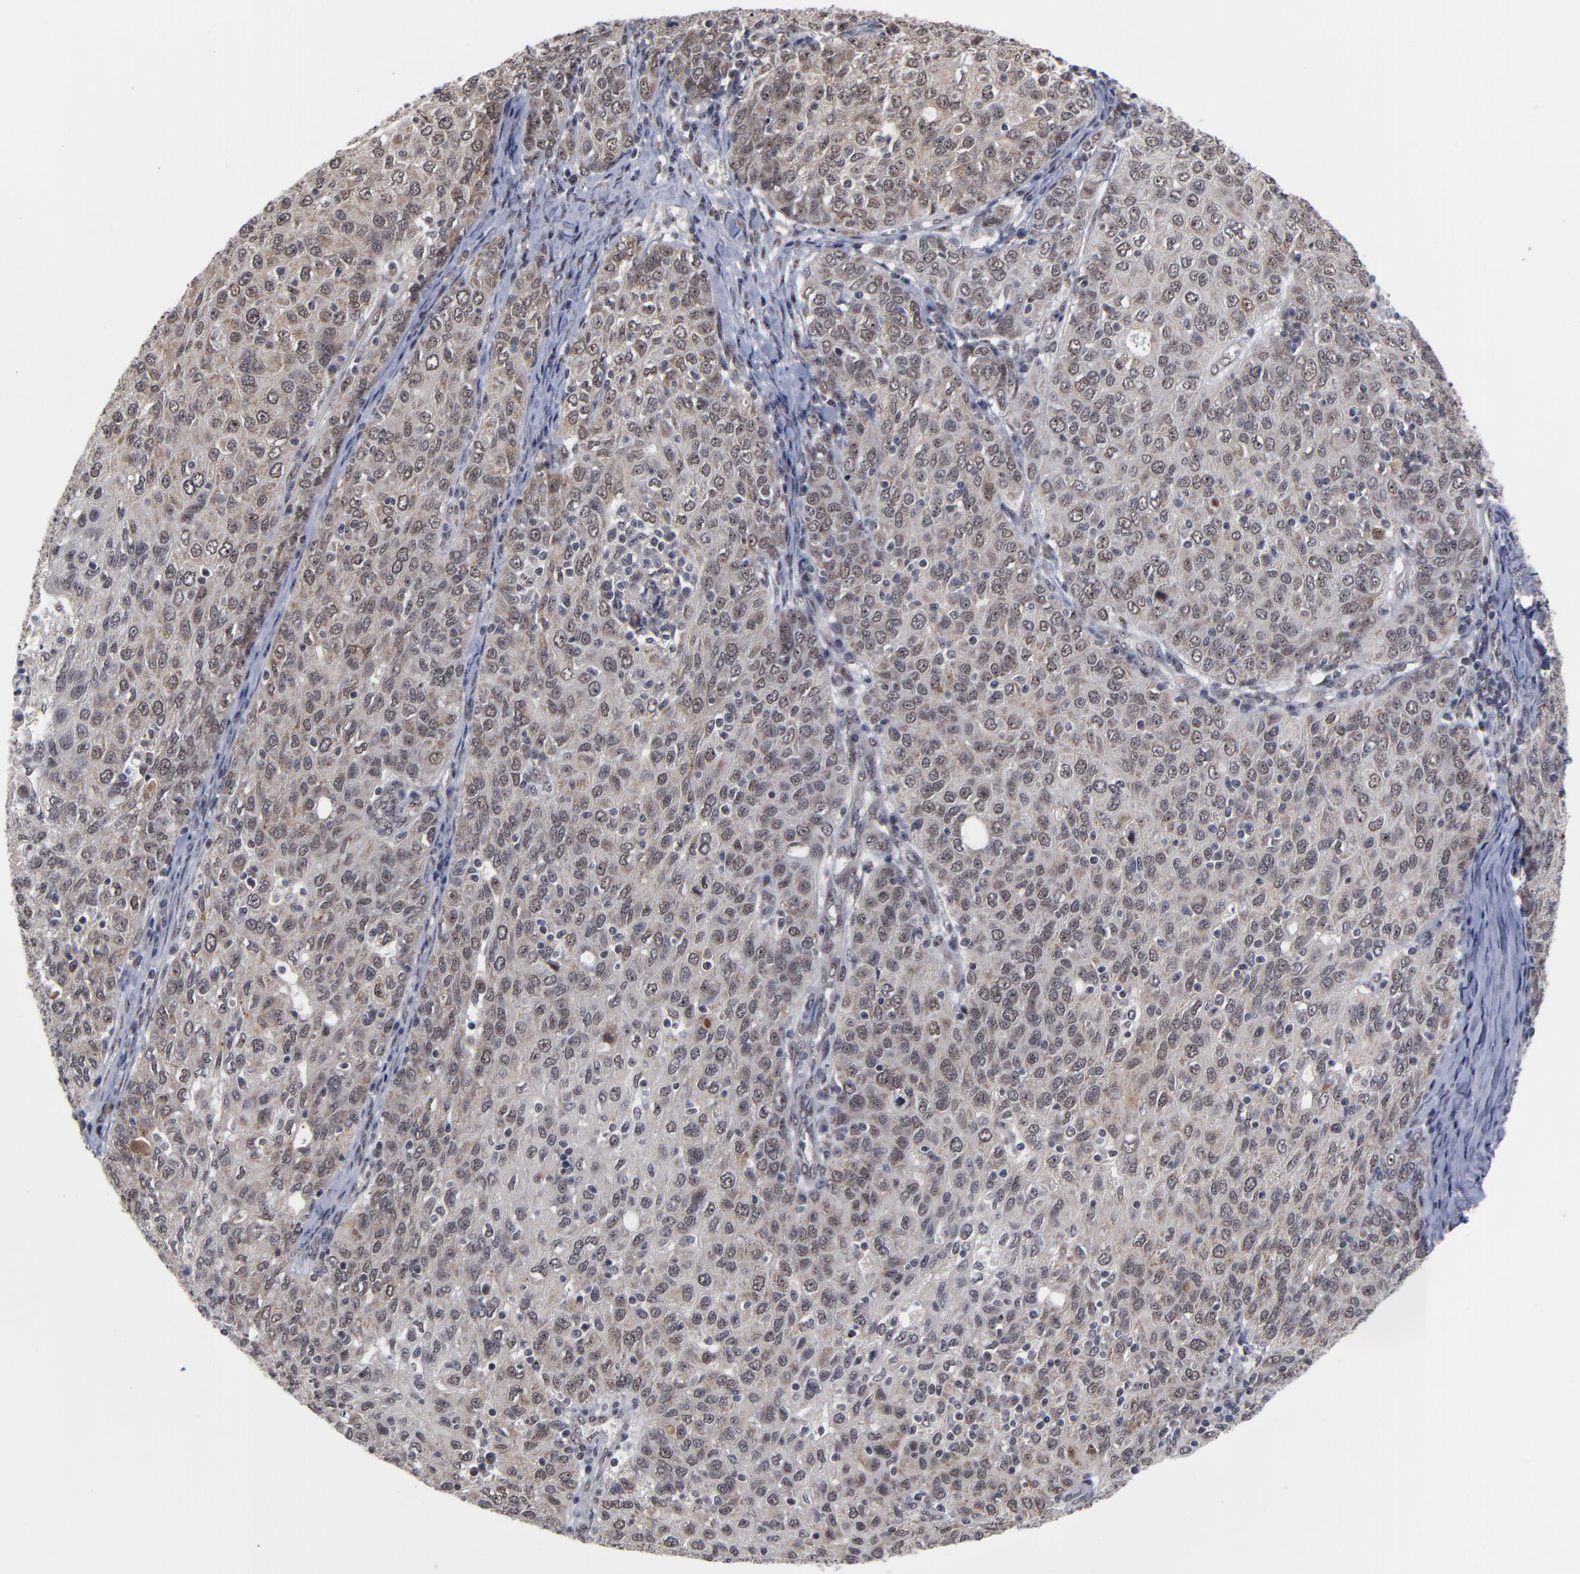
{"staining": {"intensity": "weak", "quantity": ">75%", "location": "nuclear"}, "tissue": "ovarian cancer", "cell_type": "Tumor cells", "image_type": "cancer", "snomed": [{"axis": "morphology", "description": "Carcinoma, endometroid"}, {"axis": "topography", "description": "Ovary"}], "caption": "Immunohistochemical staining of ovarian cancer (endometroid carcinoma) reveals low levels of weak nuclear staining in approximately >75% of tumor cells.", "gene": "ZNF419", "patient": {"sex": "female", "age": 50}}